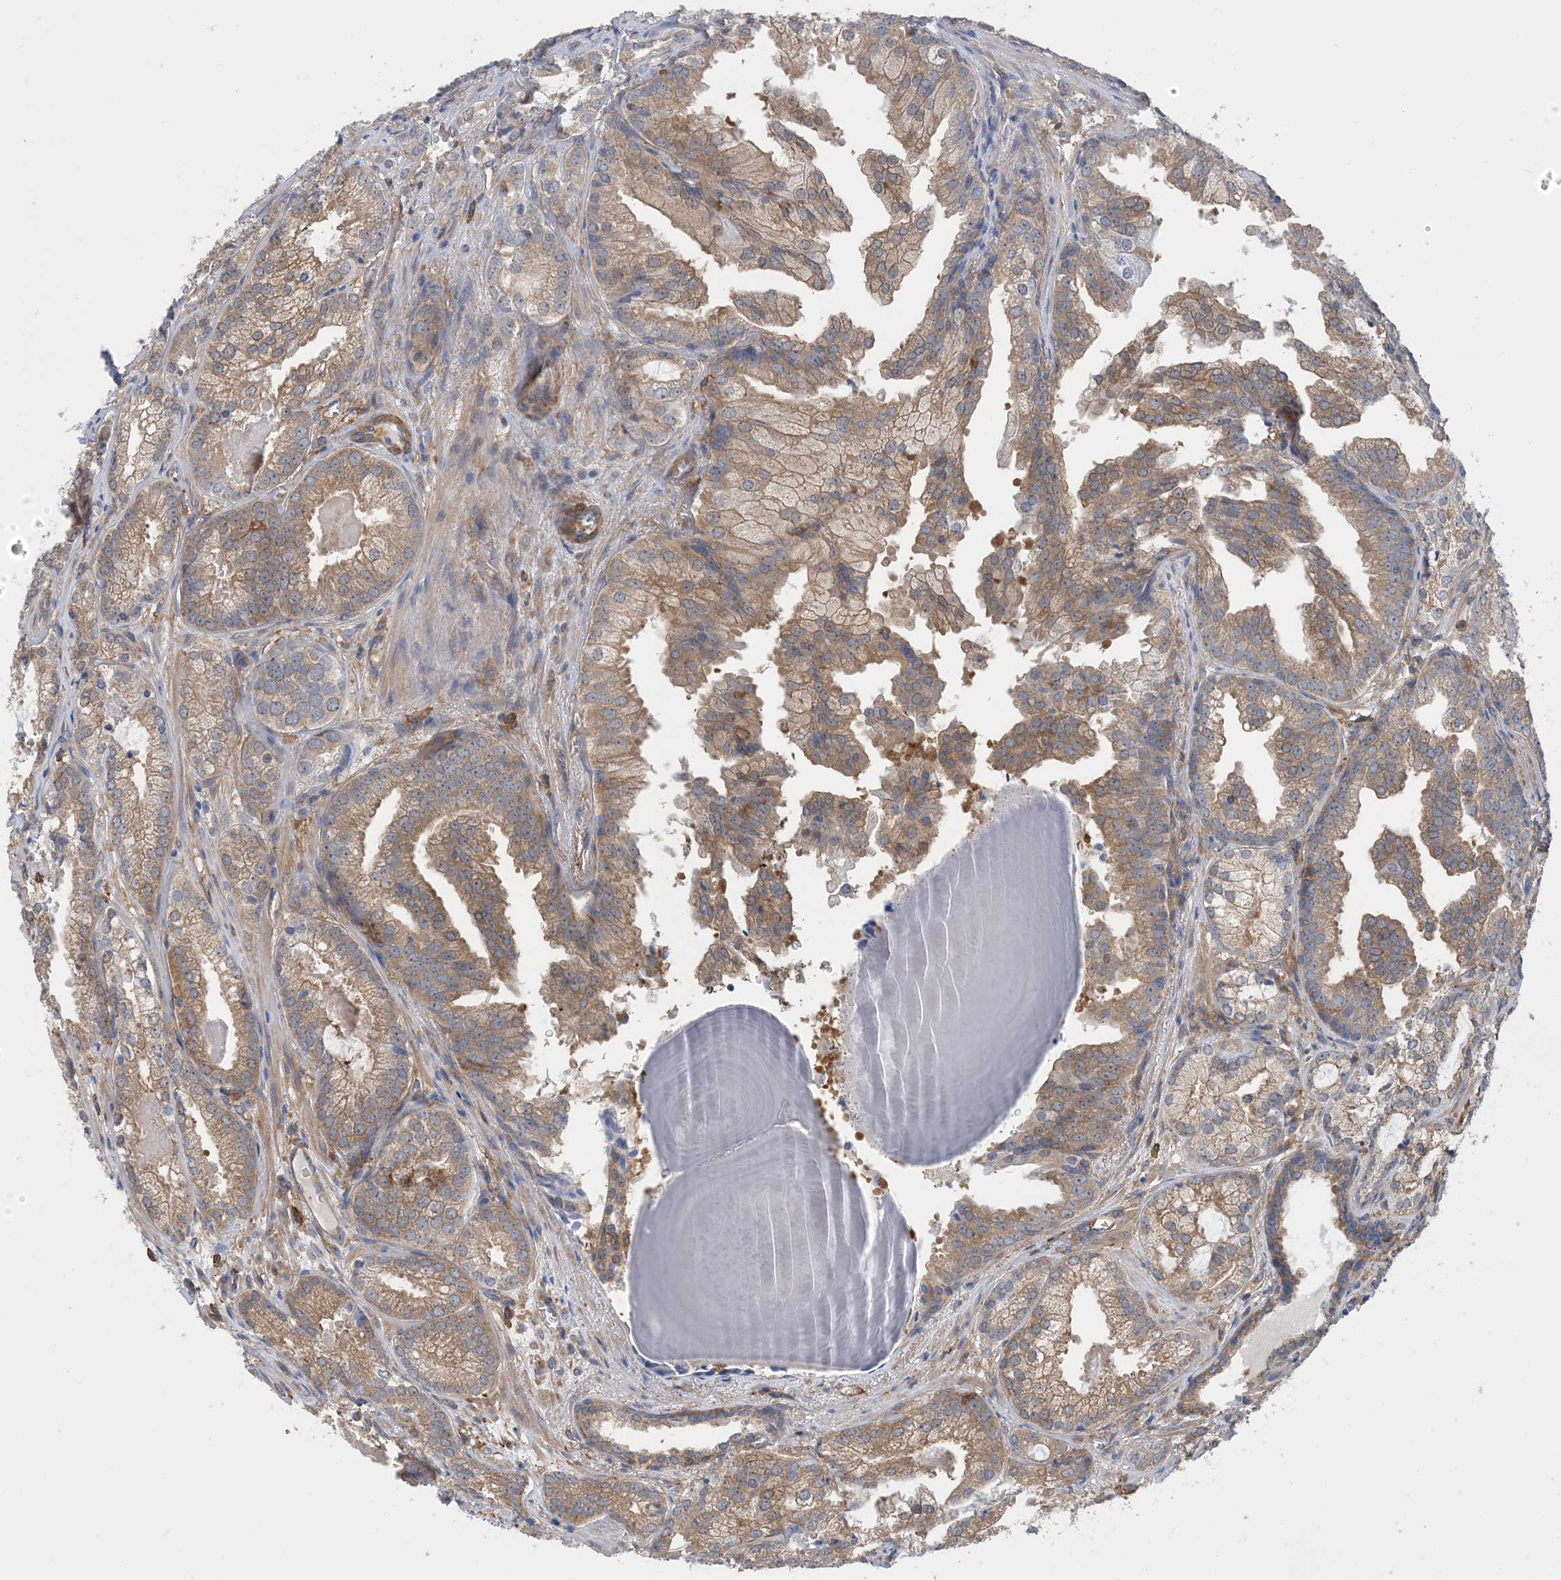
{"staining": {"intensity": "moderate", "quantity": ">75%", "location": "cytoplasmic/membranous"}, "tissue": "prostate cancer", "cell_type": "Tumor cells", "image_type": "cancer", "snomed": [{"axis": "morphology", "description": "Normal morphology"}, {"axis": "morphology", "description": "Adenocarcinoma, Low grade"}, {"axis": "topography", "description": "Prostate"}], "caption": "Human prostate adenocarcinoma (low-grade) stained for a protein (brown) displays moderate cytoplasmic/membranous positive expression in about >75% of tumor cells.", "gene": "HS1BP3", "patient": {"sex": "male", "age": 72}}